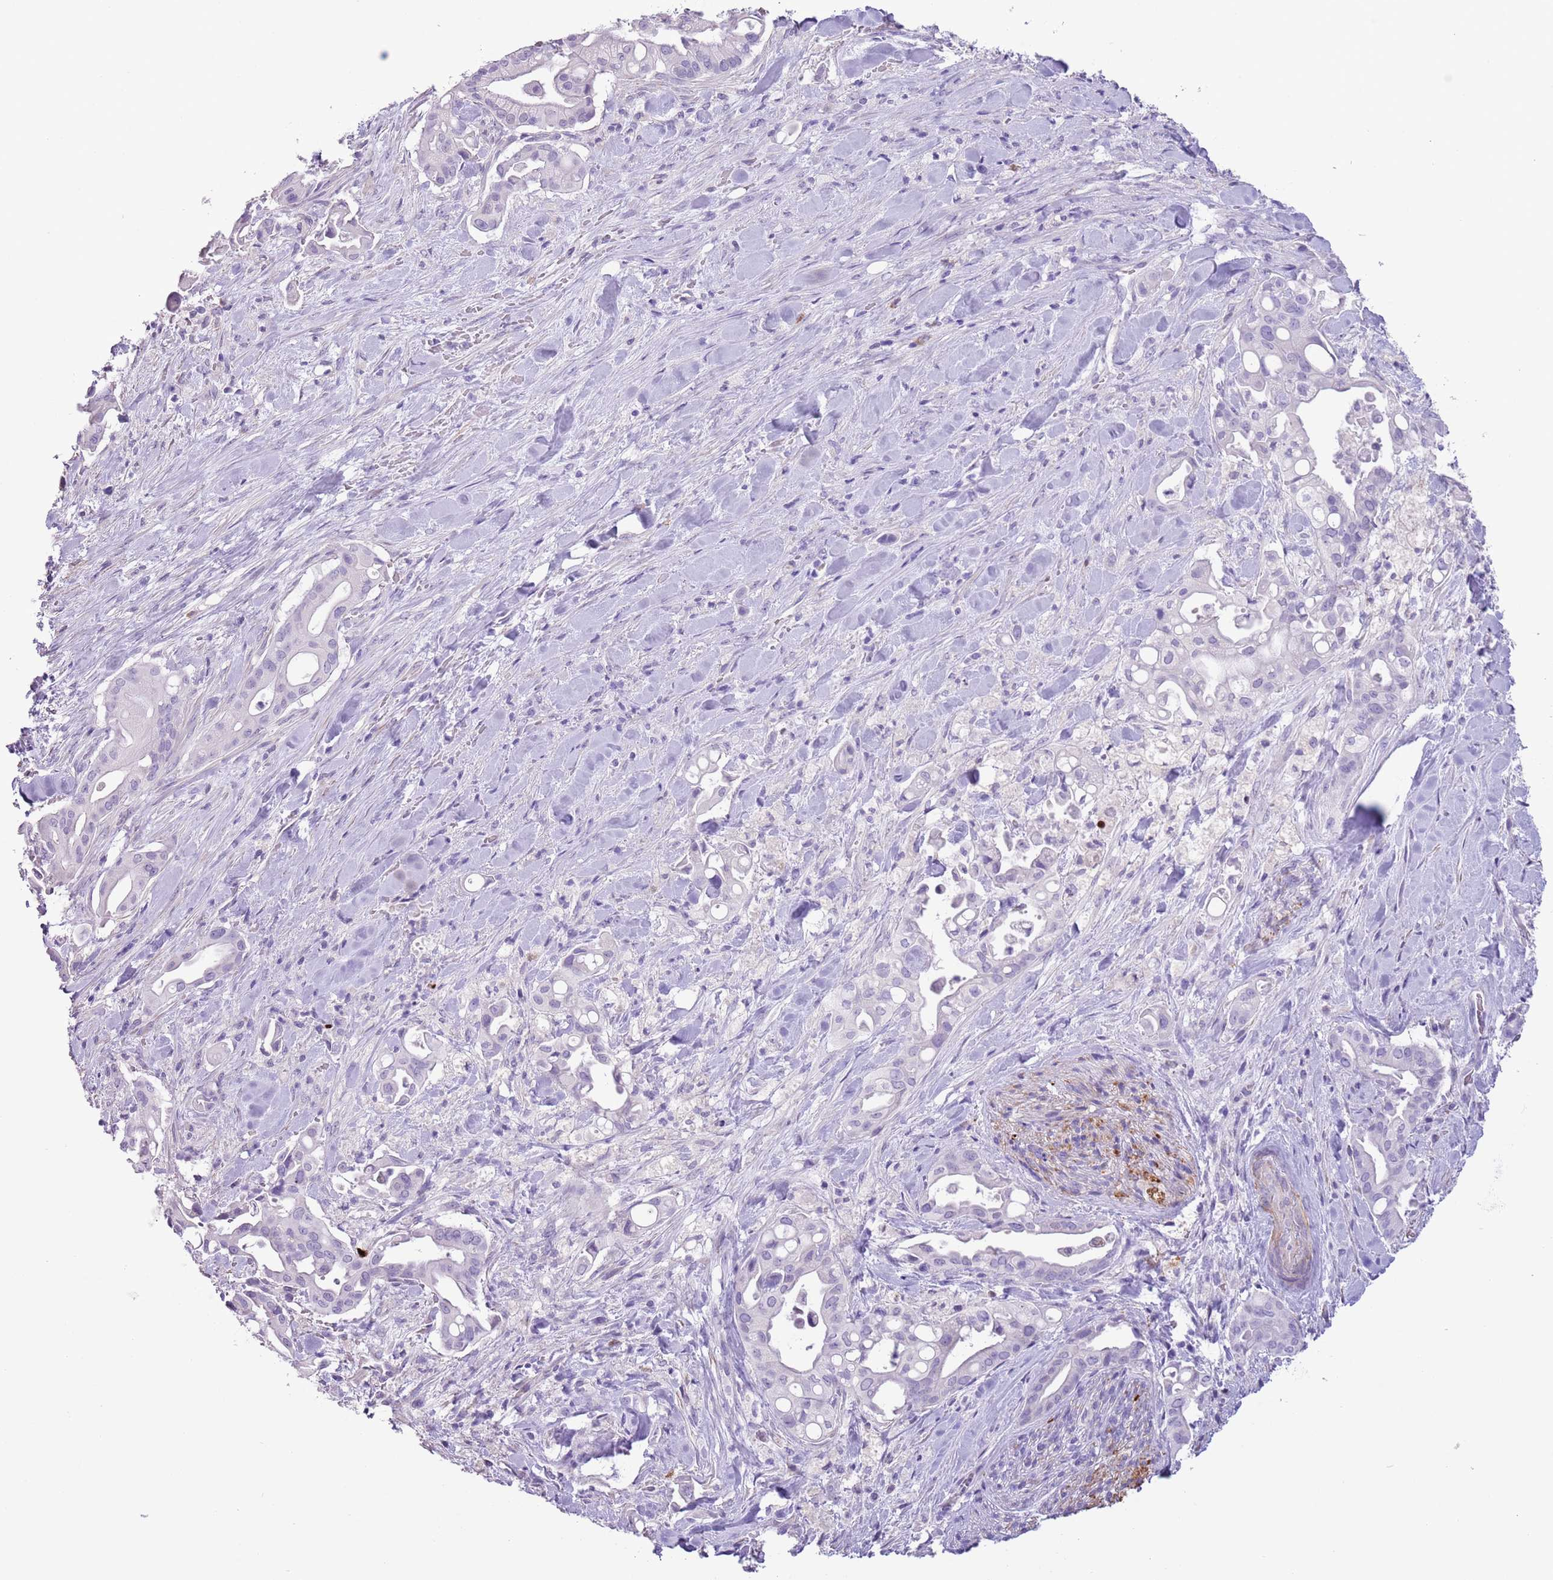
{"staining": {"intensity": "negative", "quantity": "none", "location": "none"}, "tissue": "liver cancer", "cell_type": "Tumor cells", "image_type": "cancer", "snomed": [{"axis": "morphology", "description": "Cholangiocarcinoma"}, {"axis": "topography", "description": "Liver"}], "caption": "The histopathology image demonstrates no staining of tumor cells in liver cholangiocarcinoma. (DAB immunohistochemistry with hematoxylin counter stain).", "gene": "SLC7A14", "patient": {"sex": "female", "age": 68}}